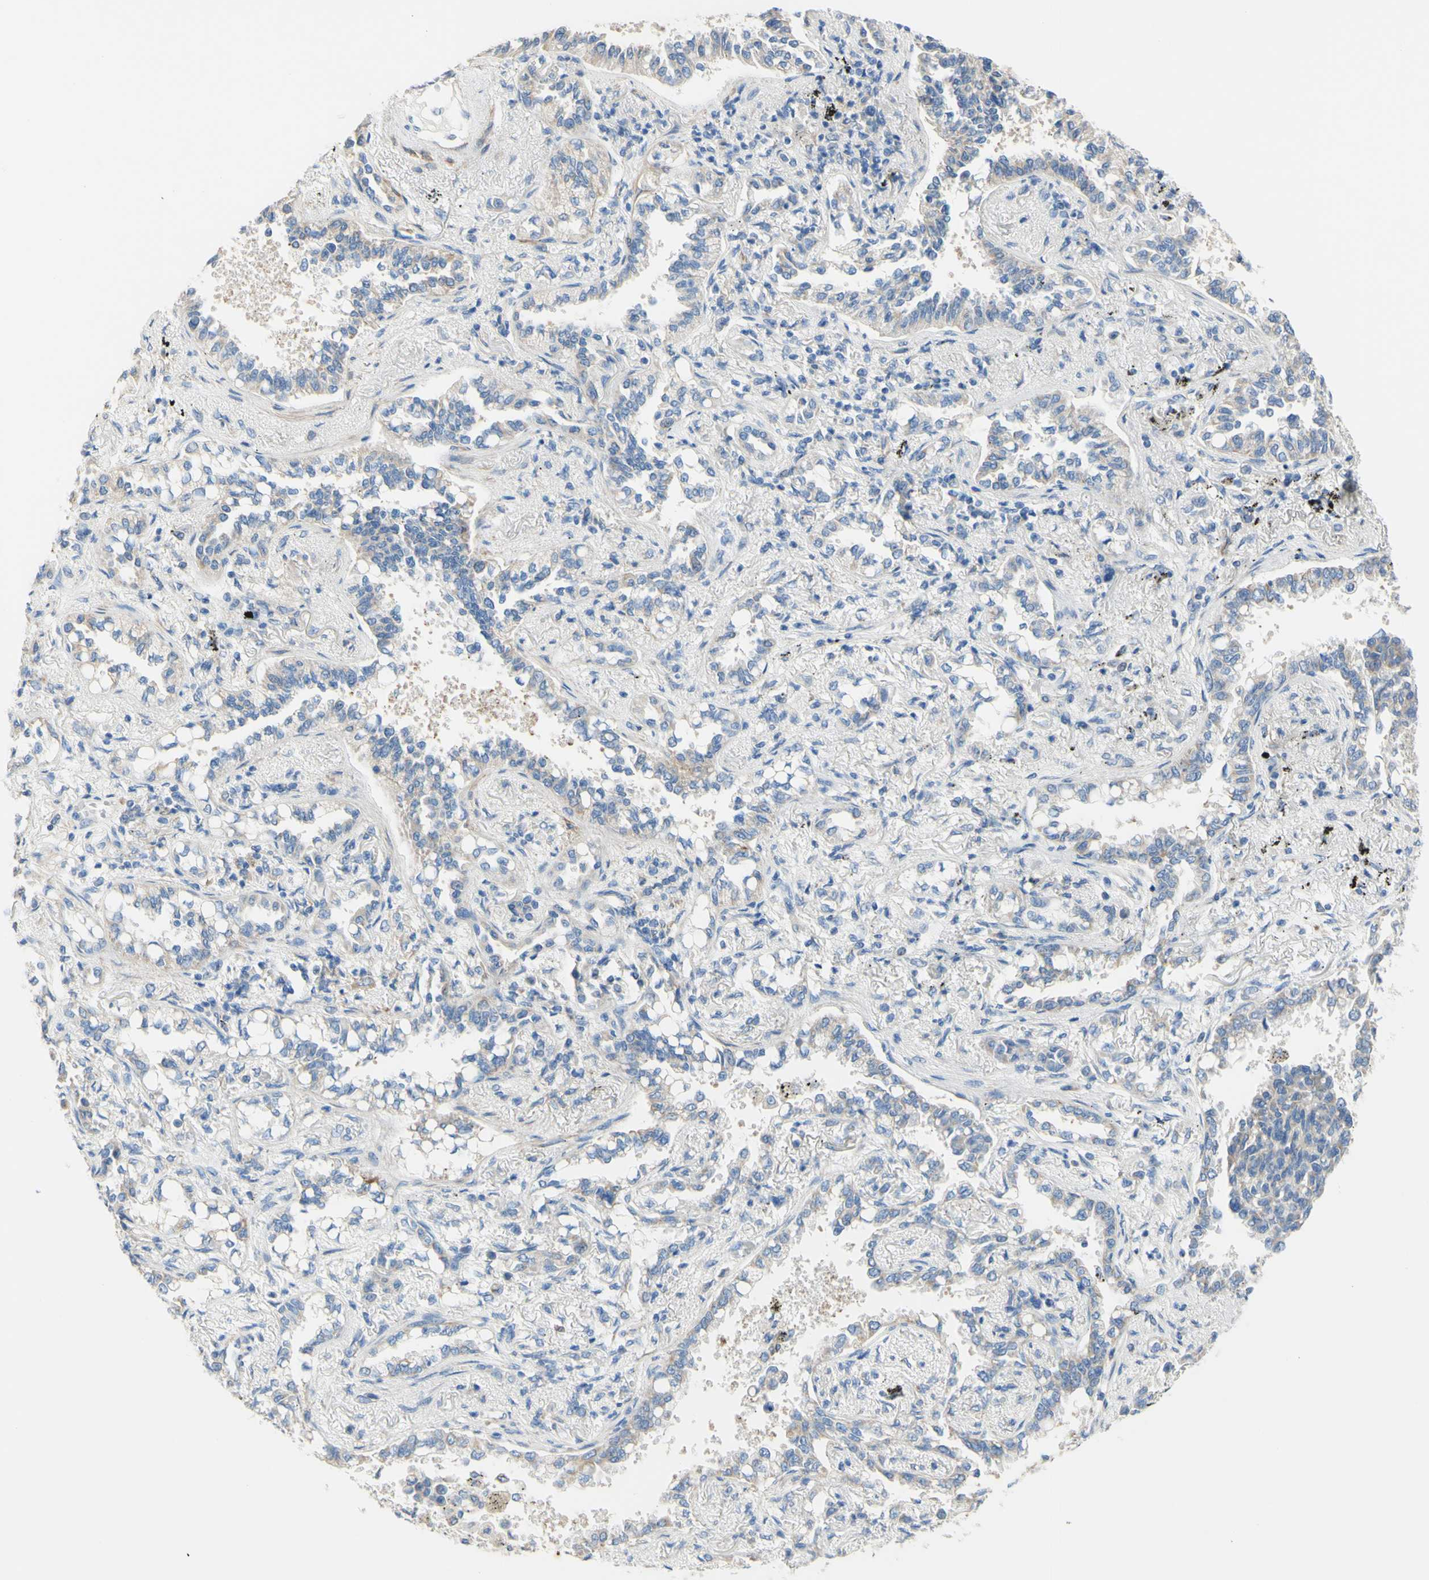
{"staining": {"intensity": "weak", "quantity": "<25%", "location": "cytoplasmic/membranous"}, "tissue": "lung cancer", "cell_type": "Tumor cells", "image_type": "cancer", "snomed": [{"axis": "morphology", "description": "Normal tissue, NOS"}, {"axis": "morphology", "description": "Adenocarcinoma, NOS"}, {"axis": "topography", "description": "Lung"}], "caption": "Immunohistochemistry micrograph of lung cancer (adenocarcinoma) stained for a protein (brown), which displays no positivity in tumor cells.", "gene": "RETREG2", "patient": {"sex": "male", "age": 59}}